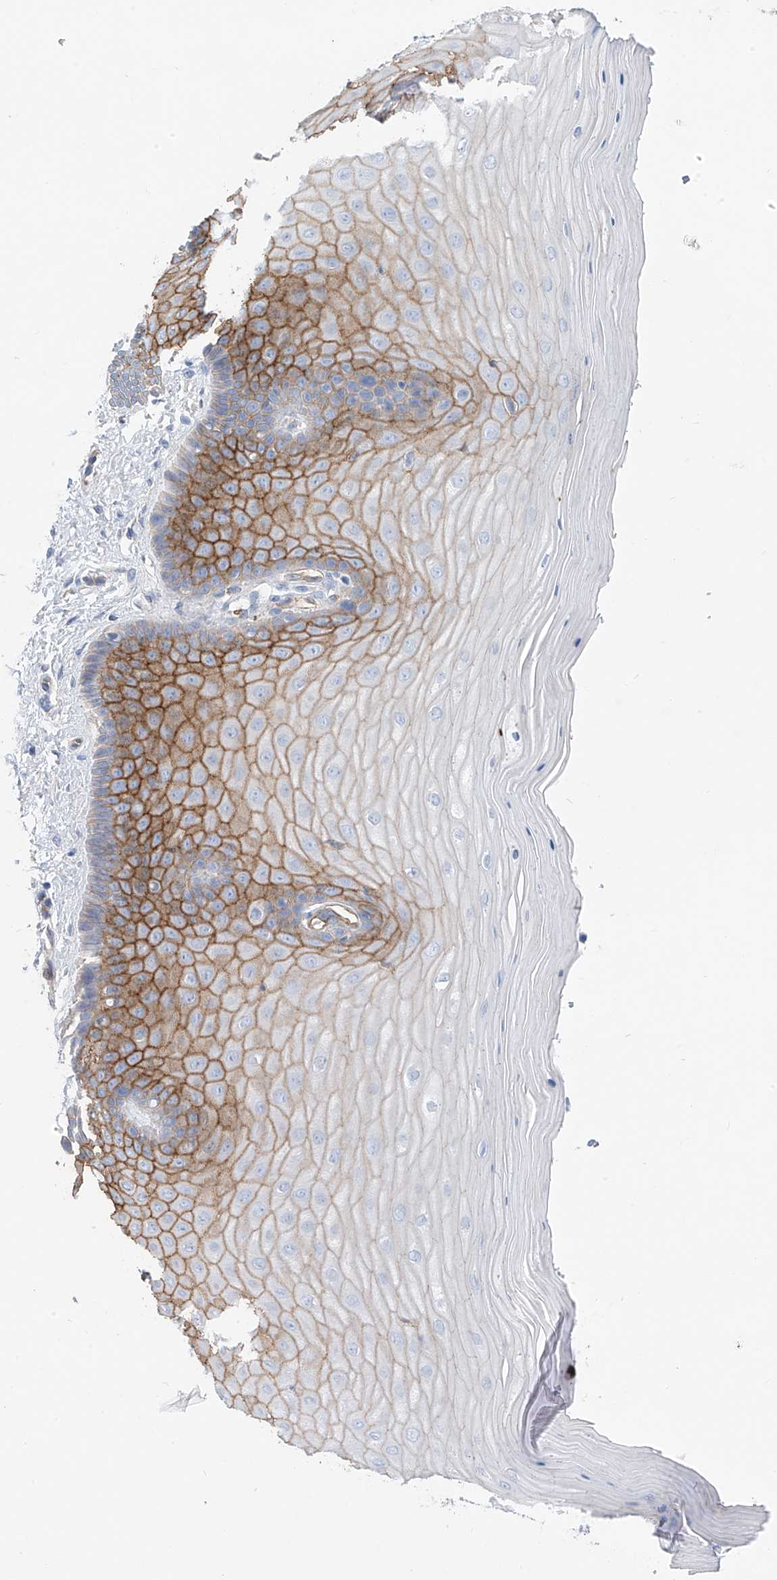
{"staining": {"intensity": "negative", "quantity": "none", "location": "none"}, "tissue": "cervix", "cell_type": "Glandular cells", "image_type": "normal", "snomed": [{"axis": "morphology", "description": "Normal tissue, NOS"}, {"axis": "topography", "description": "Cervix"}], "caption": "Cervix was stained to show a protein in brown. There is no significant expression in glandular cells. Brightfield microscopy of IHC stained with DAB (3,3'-diaminobenzidine) (brown) and hematoxylin (blue), captured at high magnification.", "gene": "ITGA9", "patient": {"sex": "female", "age": 55}}